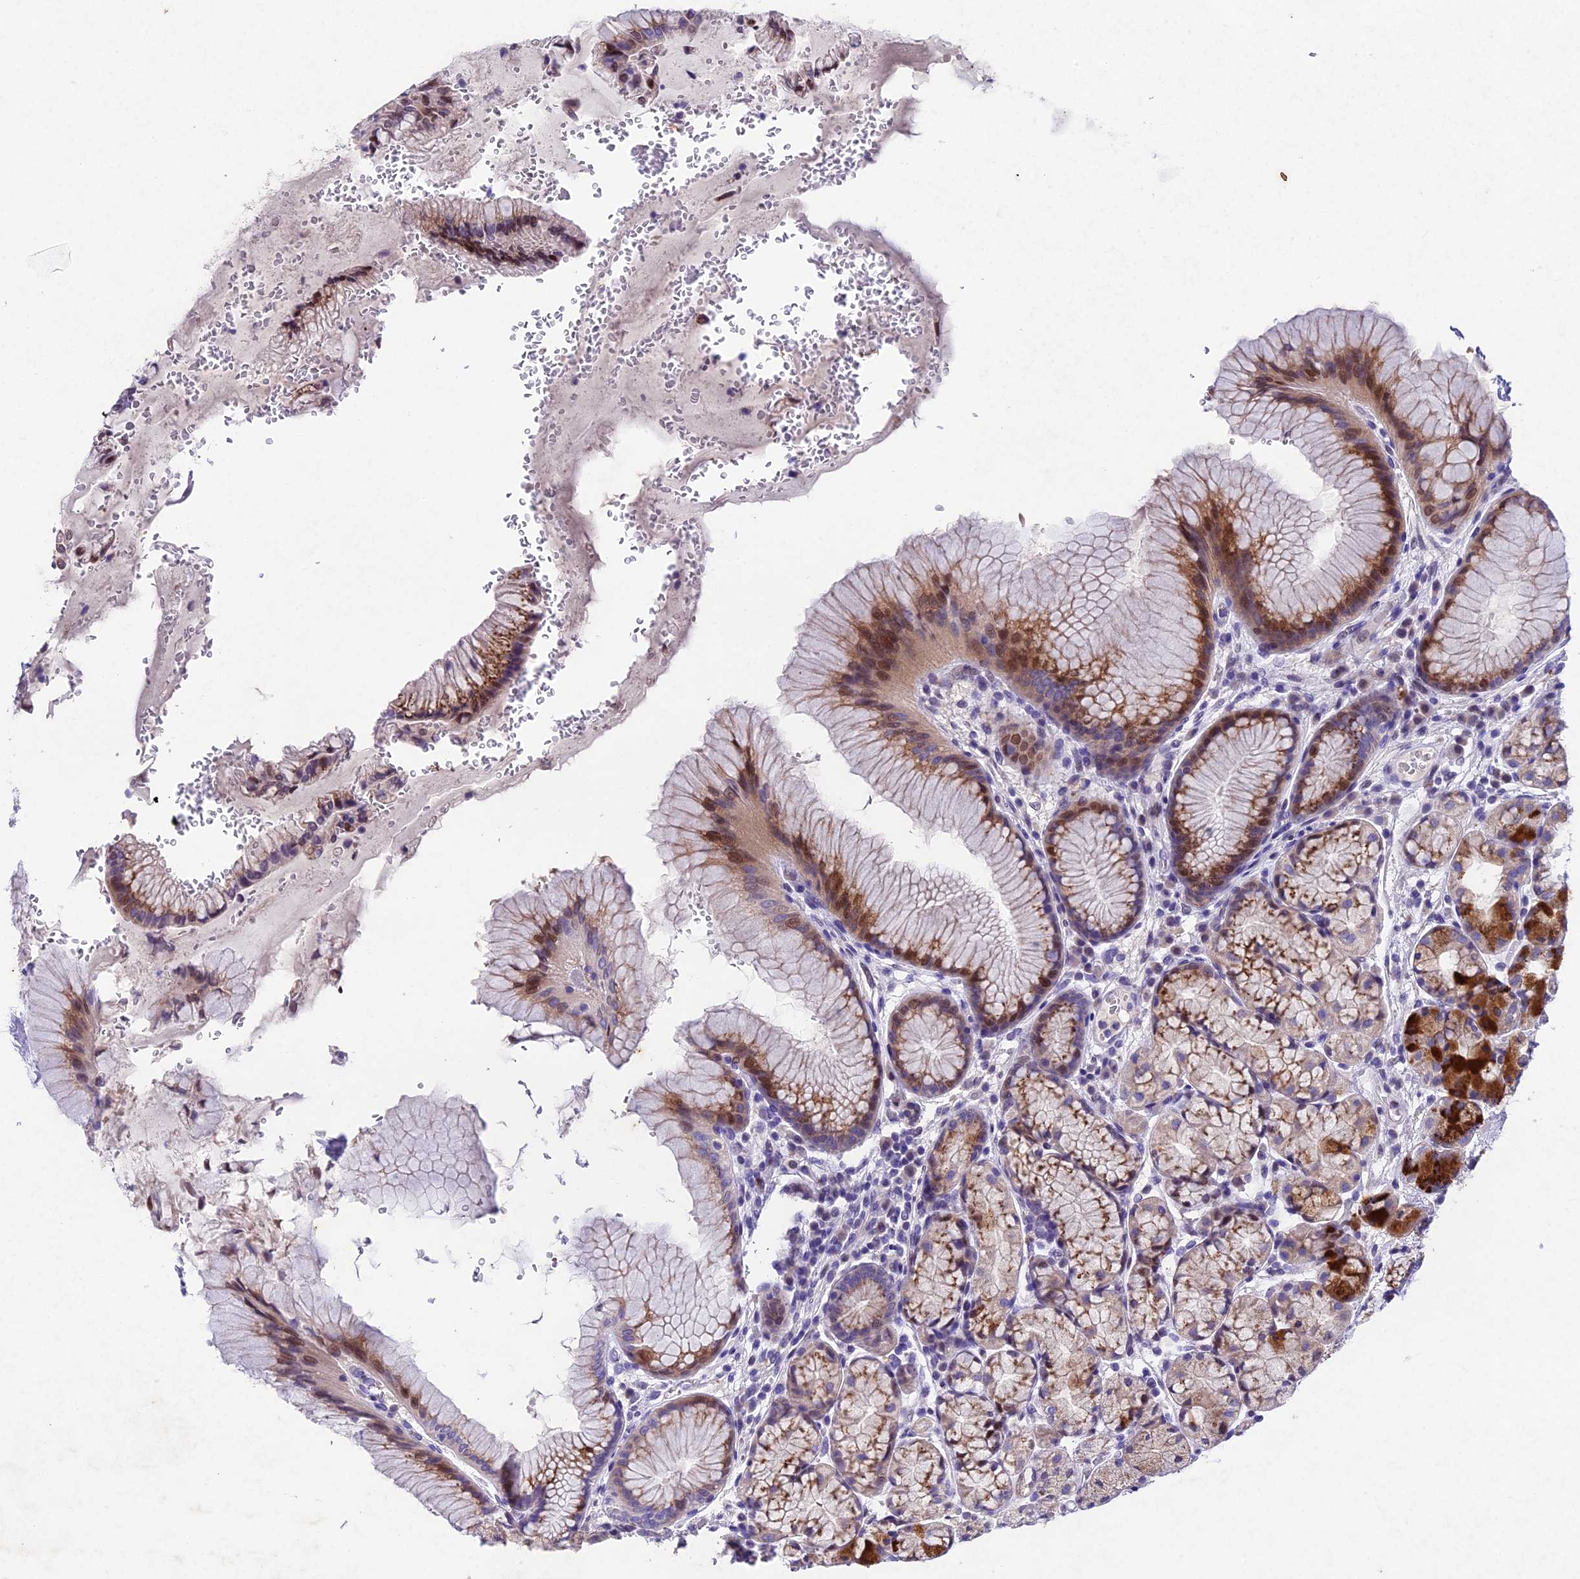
{"staining": {"intensity": "moderate", "quantity": "25%-75%", "location": "cytoplasmic/membranous,nuclear"}, "tissue": "stomach", "cell_type": "Glandular cells", "image_type": "normal", "snomed": [{"axis": "morphology", "description": "Normal tissue, NOS"}, {"axis": "topography", "description": "Stomach"}], "caption": "IHC photomicrograph of benign stomach: stomach stained using immunohistochemistry (IHC) shows medium levels of moderate protein expression localized specifically in the cytoplasmic/membranous,nuclear of glandular cells, appearing as a cytoplasmic/membranous,nuclear brown color.", "gene": "IFT140", "patient": {"sex": "male", "age": 63}}